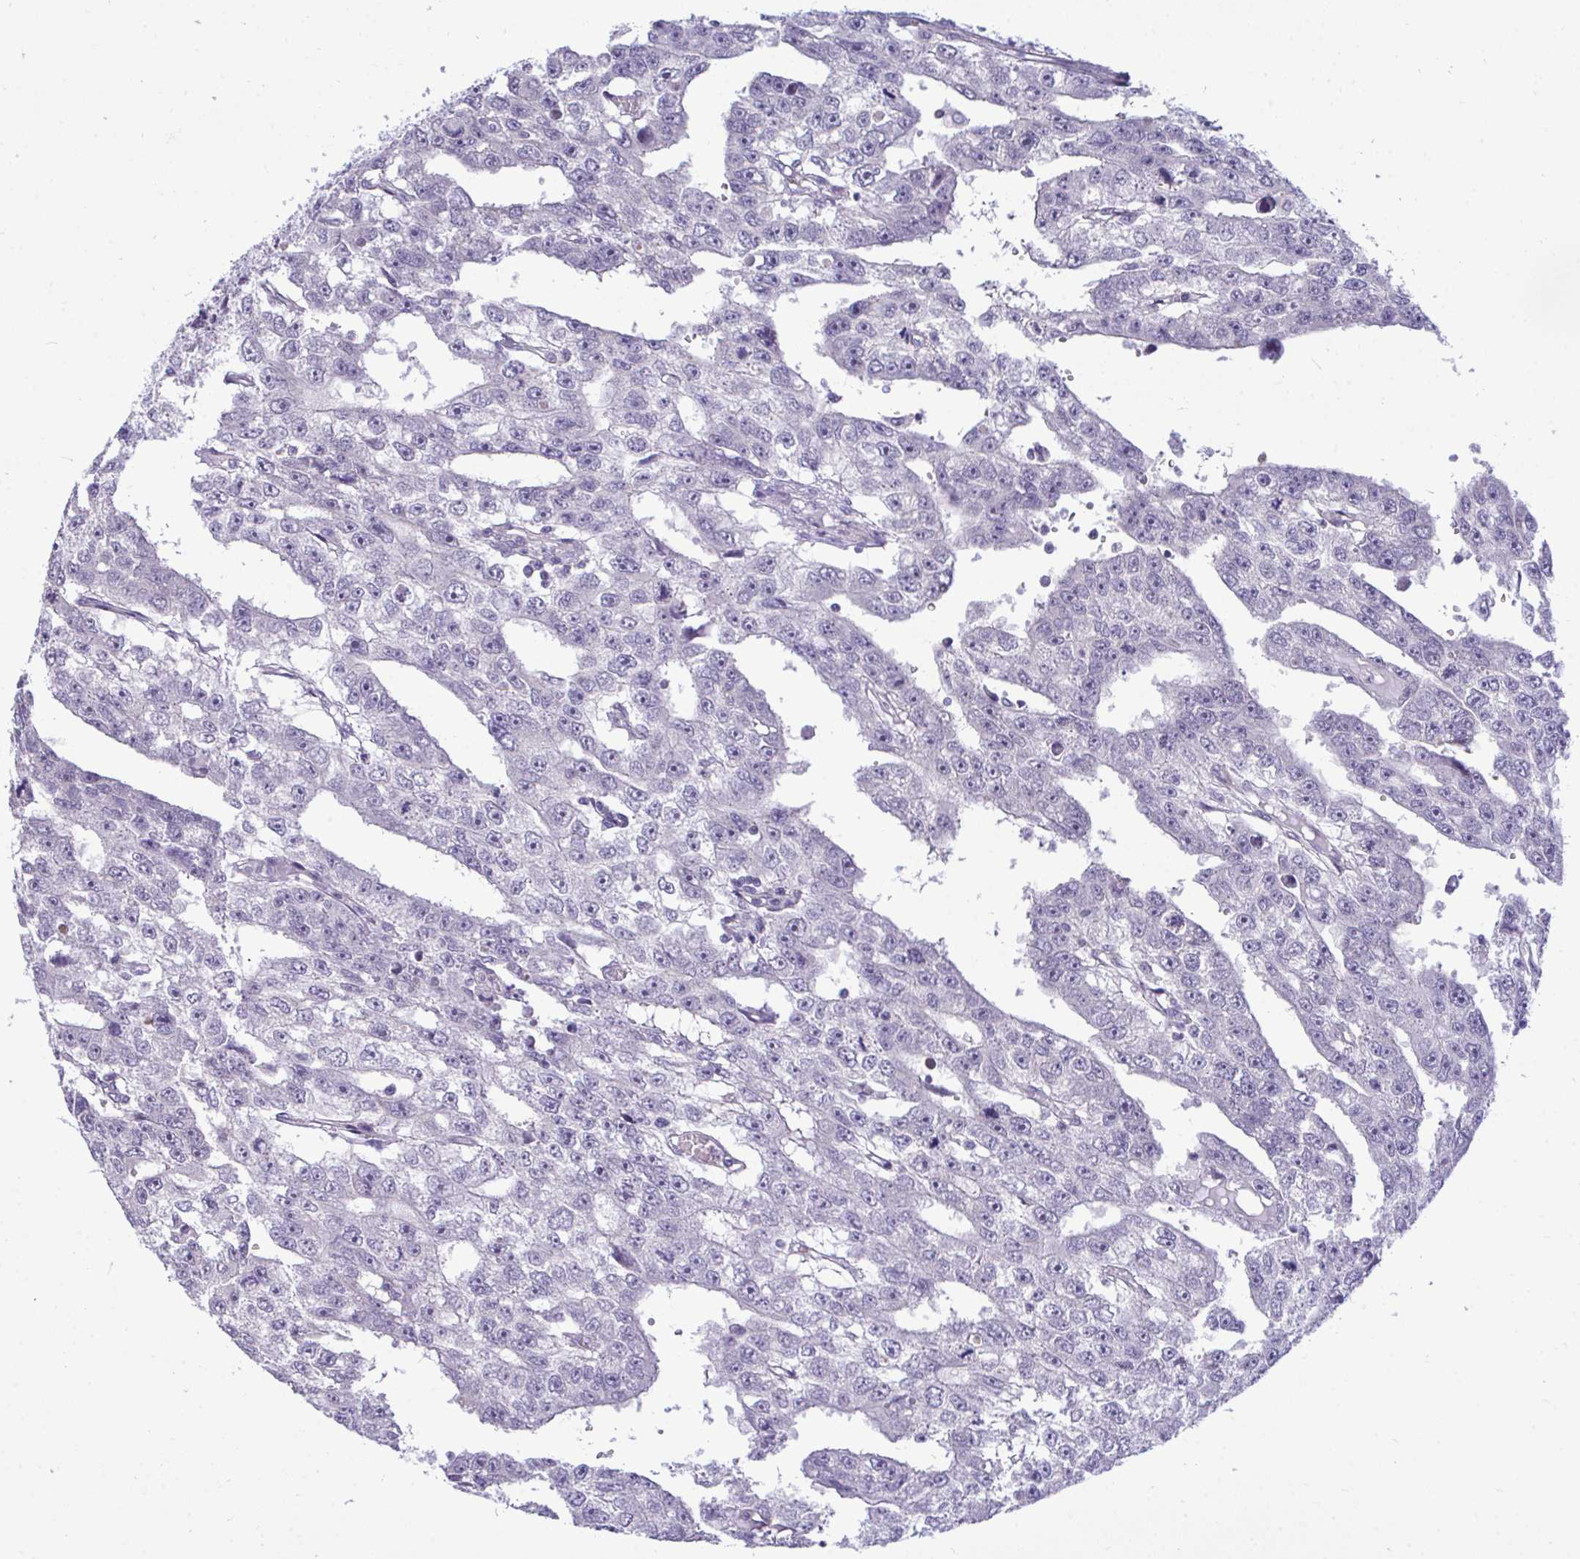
{"staining": {"intensity": "negative", "quantity": "none", "location": "none"}, "tissue": "testis cancer", "cell_type": "Tumor cells", "image_type": "cancer", "snomed": [{"axis": "morphology", "description": "Carcinoma, Embryonal, NOS"}, {"axis": "topography", "description": "Testis"}], "caption": "Human testis cancer stained for a protein using immunohistochemistry (IHC) reveals no staining in tumor cells.", "gene": "PIGK", "patient": {"sex": "male", "age": 20}}